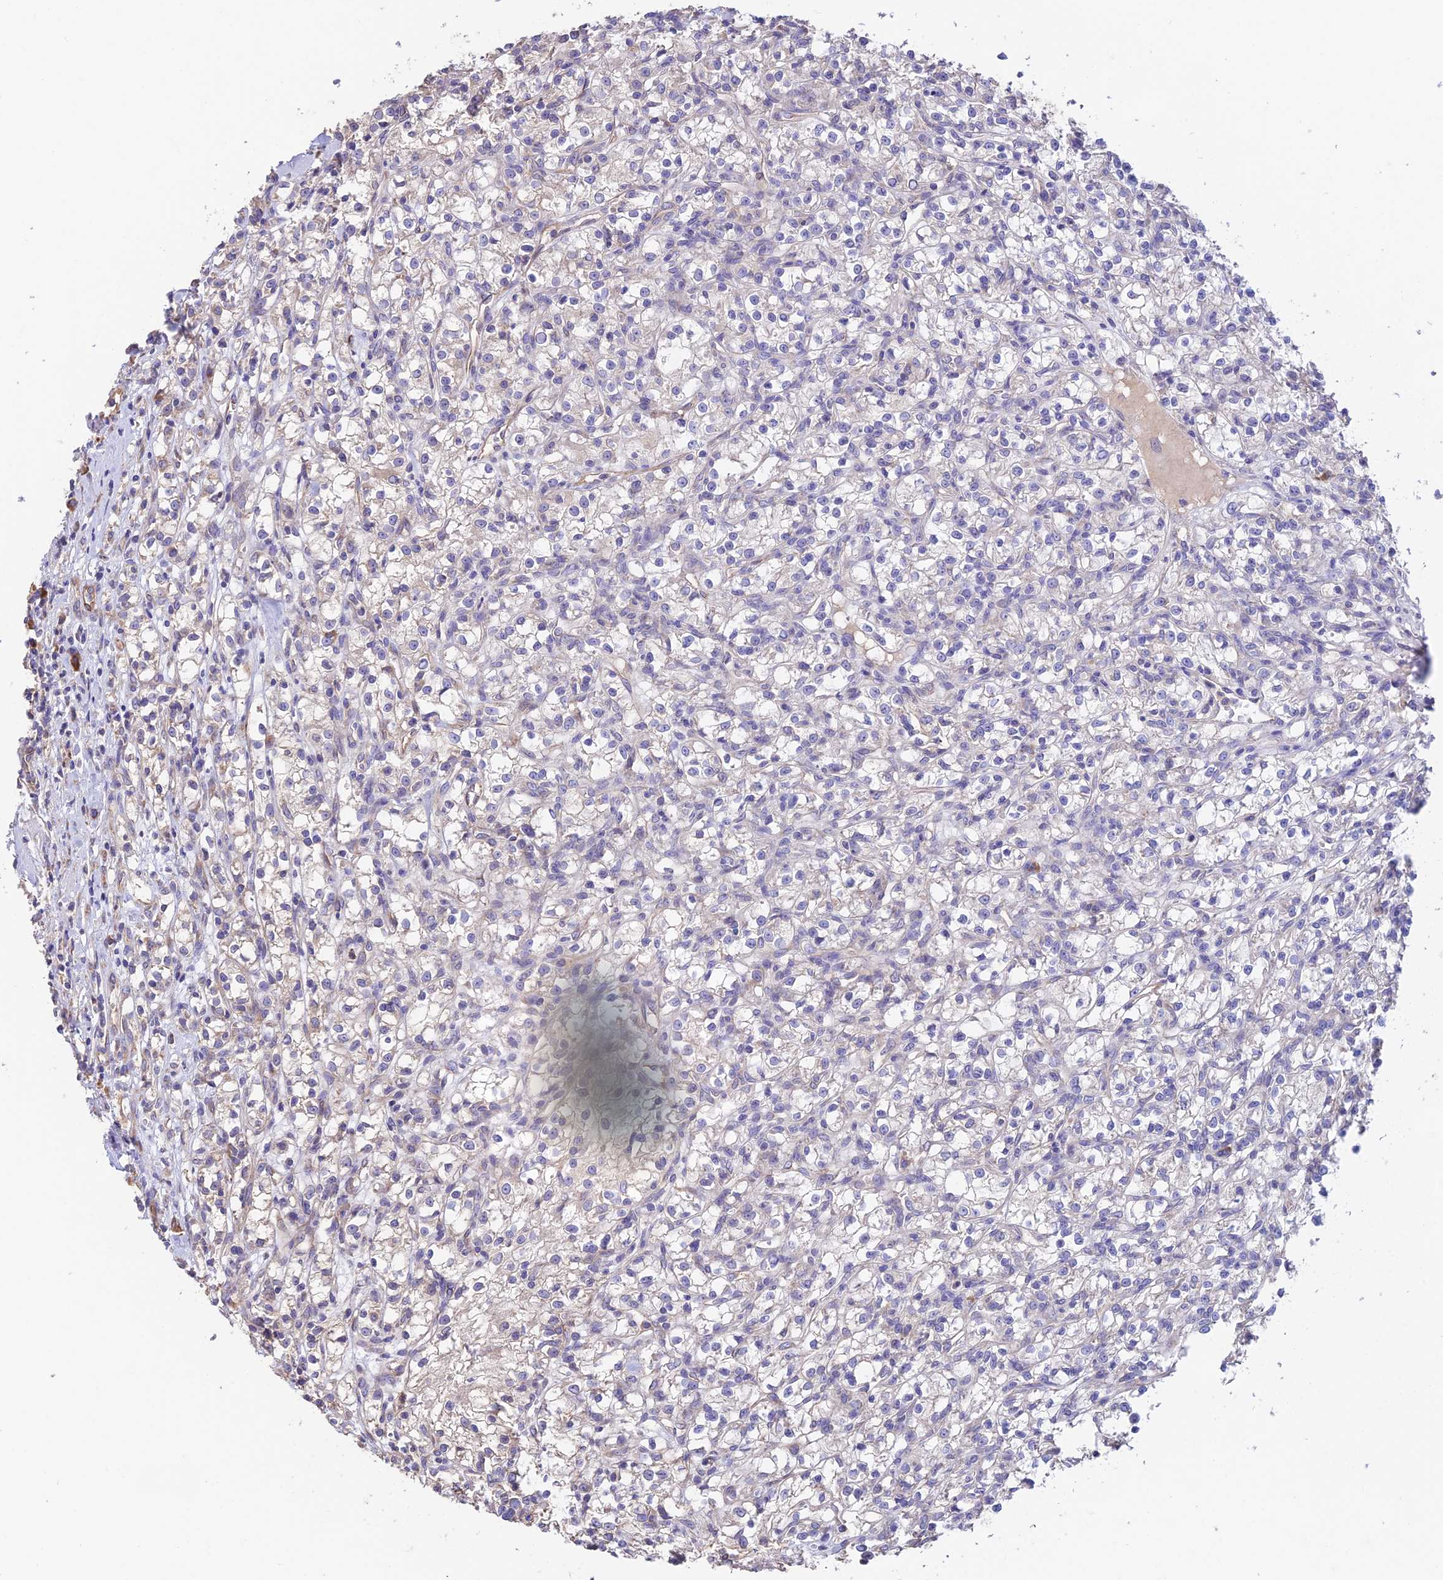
{"staining": {"intensity": "negative", "quantity": "none", "location": "none"}, "tissue": "renal cancer", "cell_type": "Tumor cells", "image_type": "cancer", "snomed": [{"axis": "morphology", "description": "Adenocarcinoma, NOS"}, {"axis": "topography", "description": "Kidney"}], "caption": "There is no significant positivity in tumor cells of renal cancer.", "gene": "EMC3", "patient": {"sex": "female", "age": 59}}